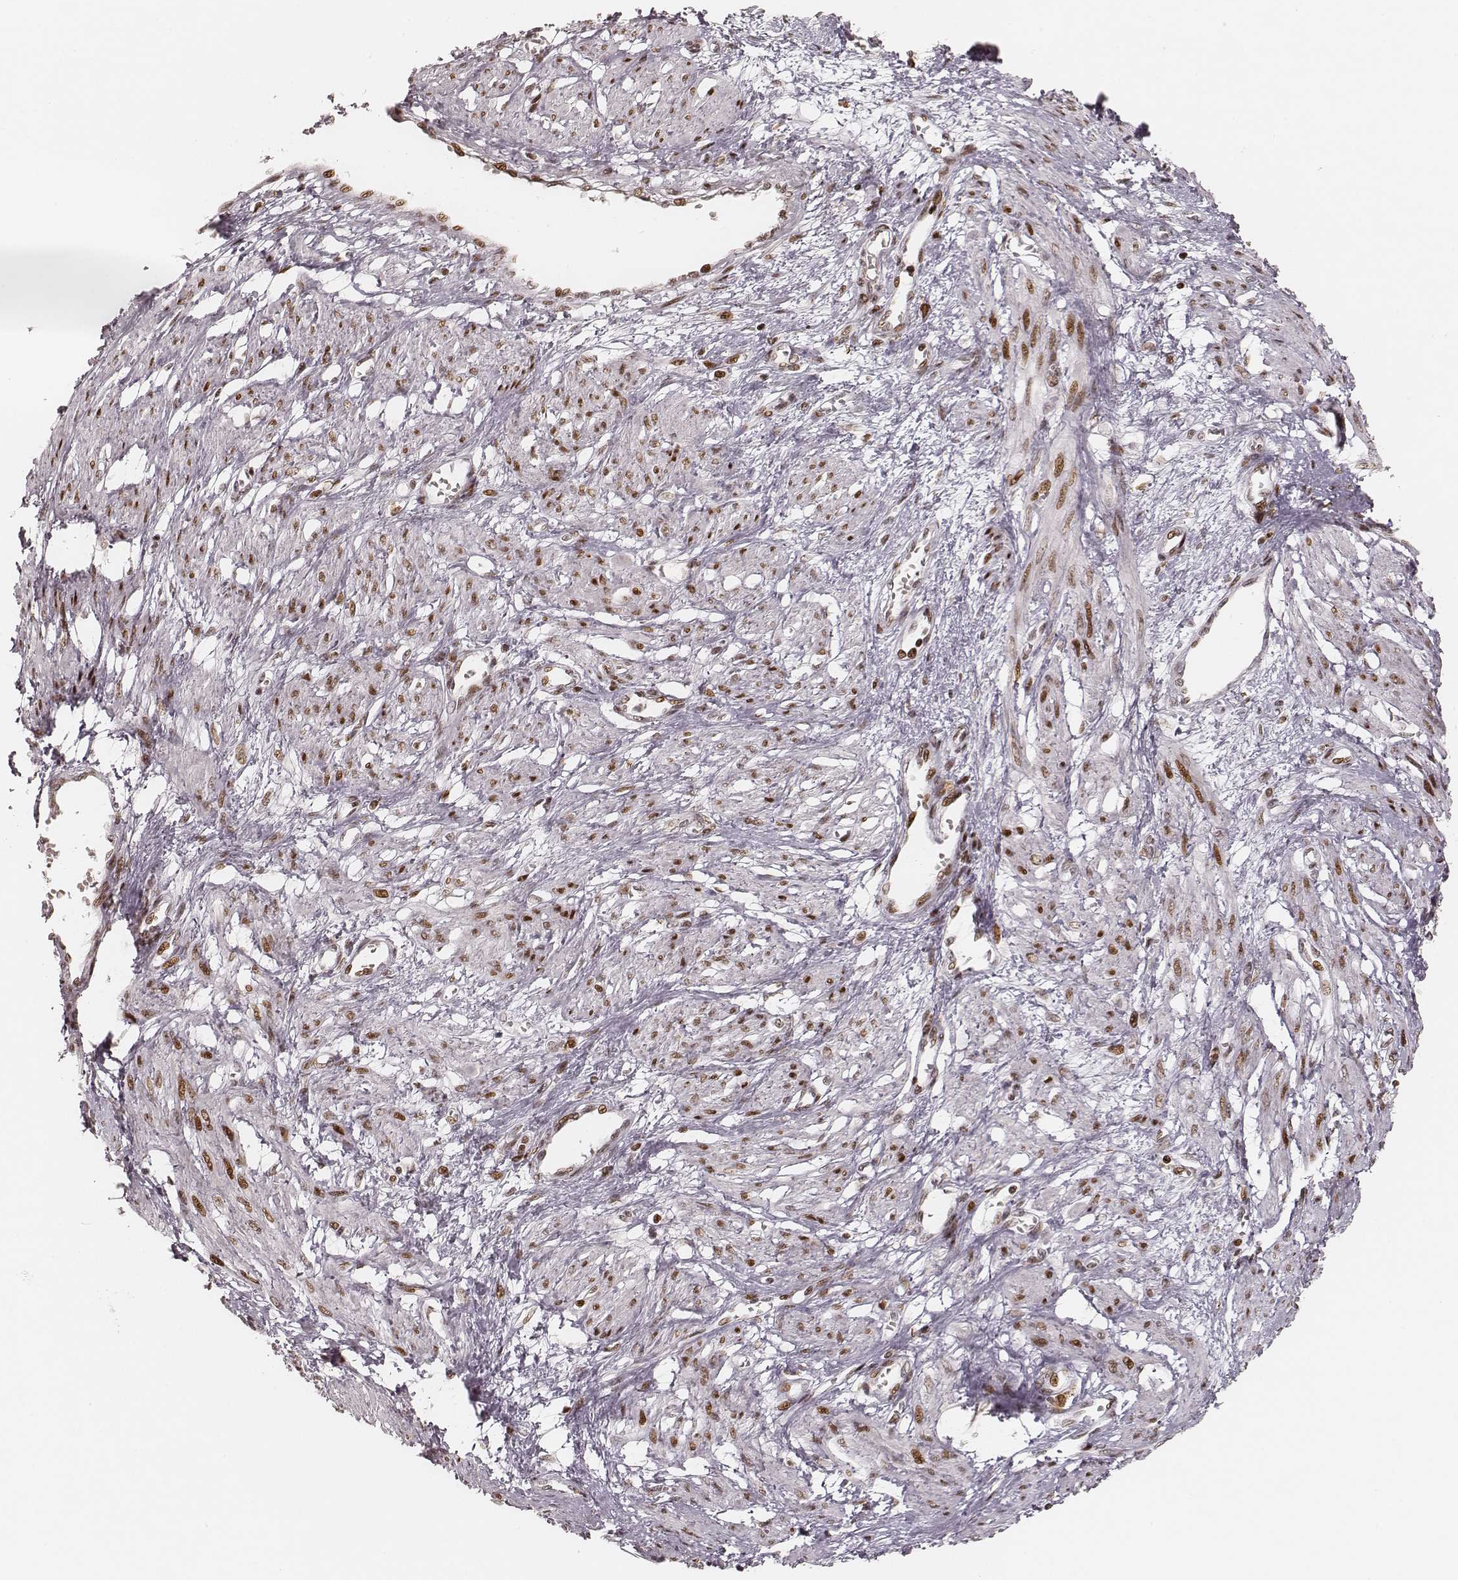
{"staining": {"intensity": "strong", "quantity": ">75%", "location": "nuclear"}, "tissue": "smooth muscle", "cell_type": "Smooth muscle cells", "image_type": "normal", "snomed": [{"axis": "morphology", "description": "Normal tissue, NOS"}, {"axis": "topography", "description": "Smooth muscle"}, {"axis": "topography", "description": "Uterus"}], "caption": "Human smooth muscle stained for a protein (brown) exhibits strong nuclear positive expression in approximately >75% of smooth muscle cells.", "gene": "HNRNPC", "patient": {"sex": "female", "age": 39}}